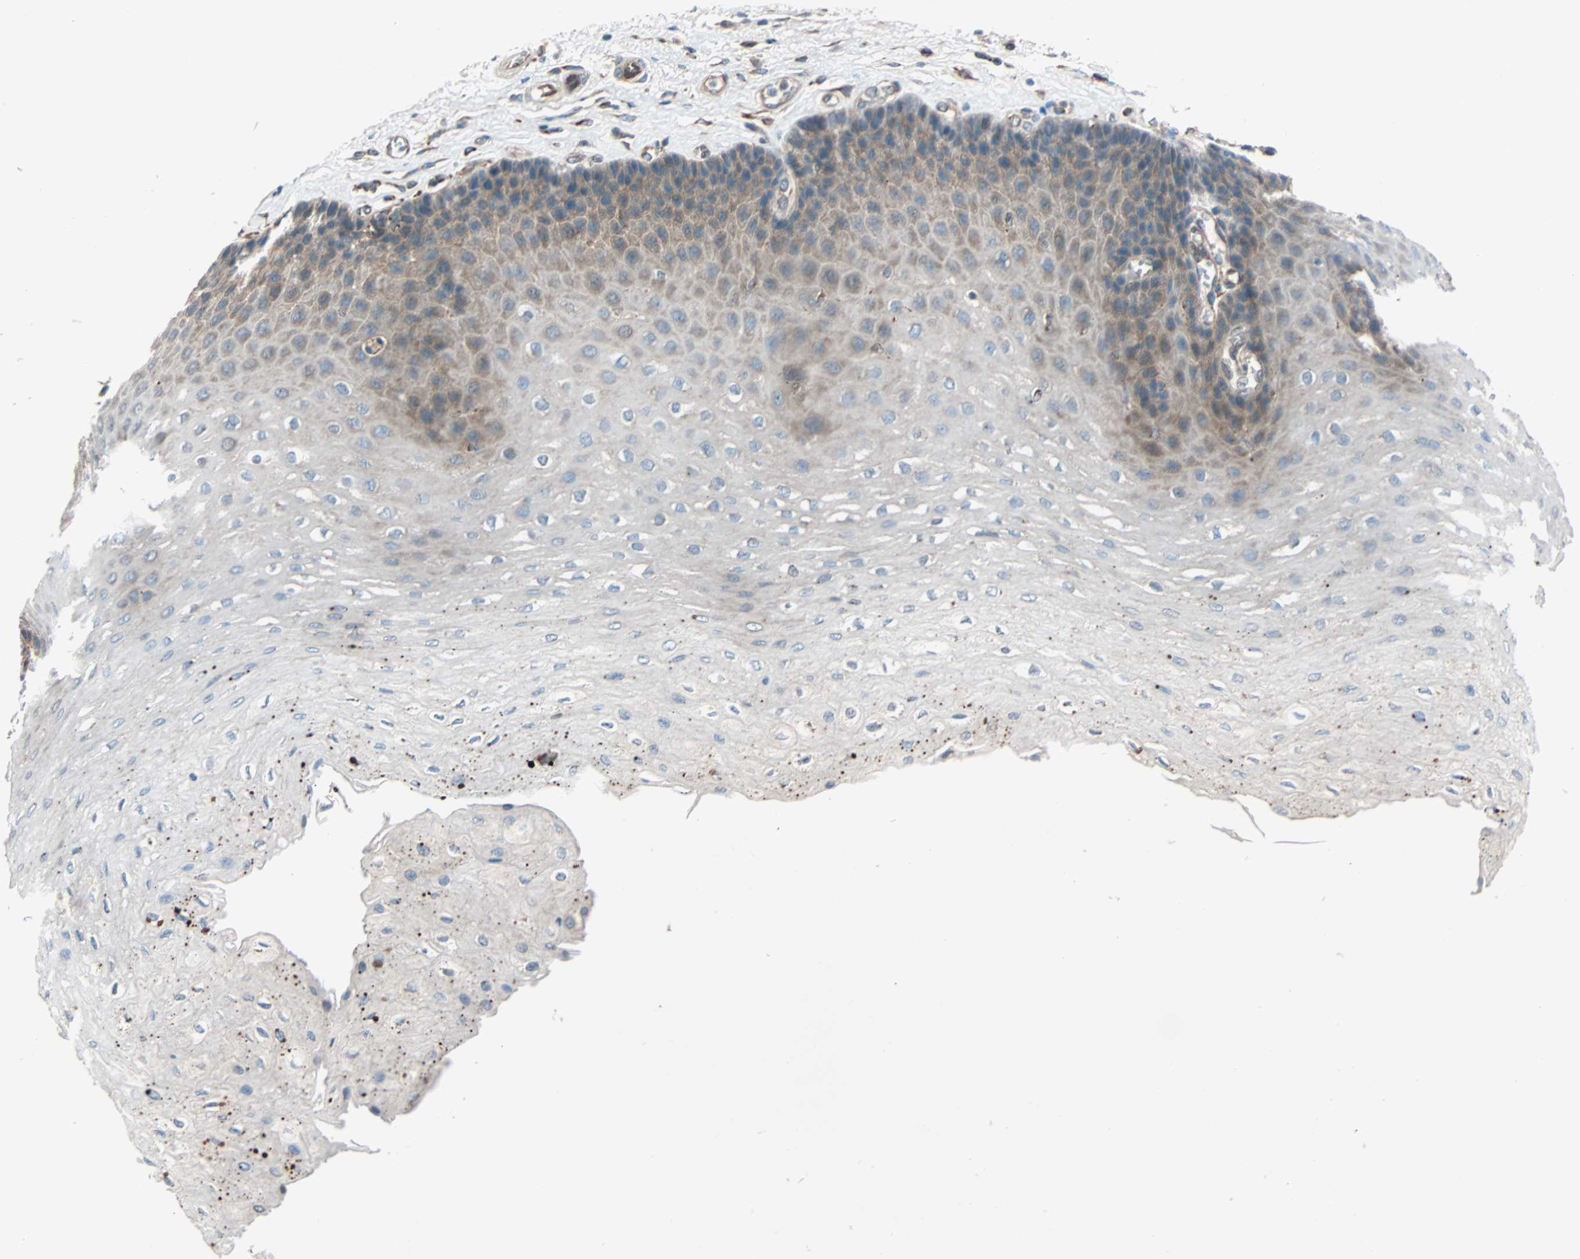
{"staining": {"intensity": "moderate", "quantity": "25%-75%", "location": "cytoplasmic/membranous"}, "tissue": "esophagus", "cell_type": "Squamous epithelial cells", "image_type": "normal", "snomed": [{"axis": "morphology", "description": "Normal tissue, NOS"}, {"axis": "topography", "description": "Esophagus"}], "caption": "The image demonstrates a brown stain indicating the presence of a protein in the cytoplasmic/membranous of squamous epithelial cells in esophagus.", "gene": "PHYH", "patient": {"sex": "female", "age": 72}}